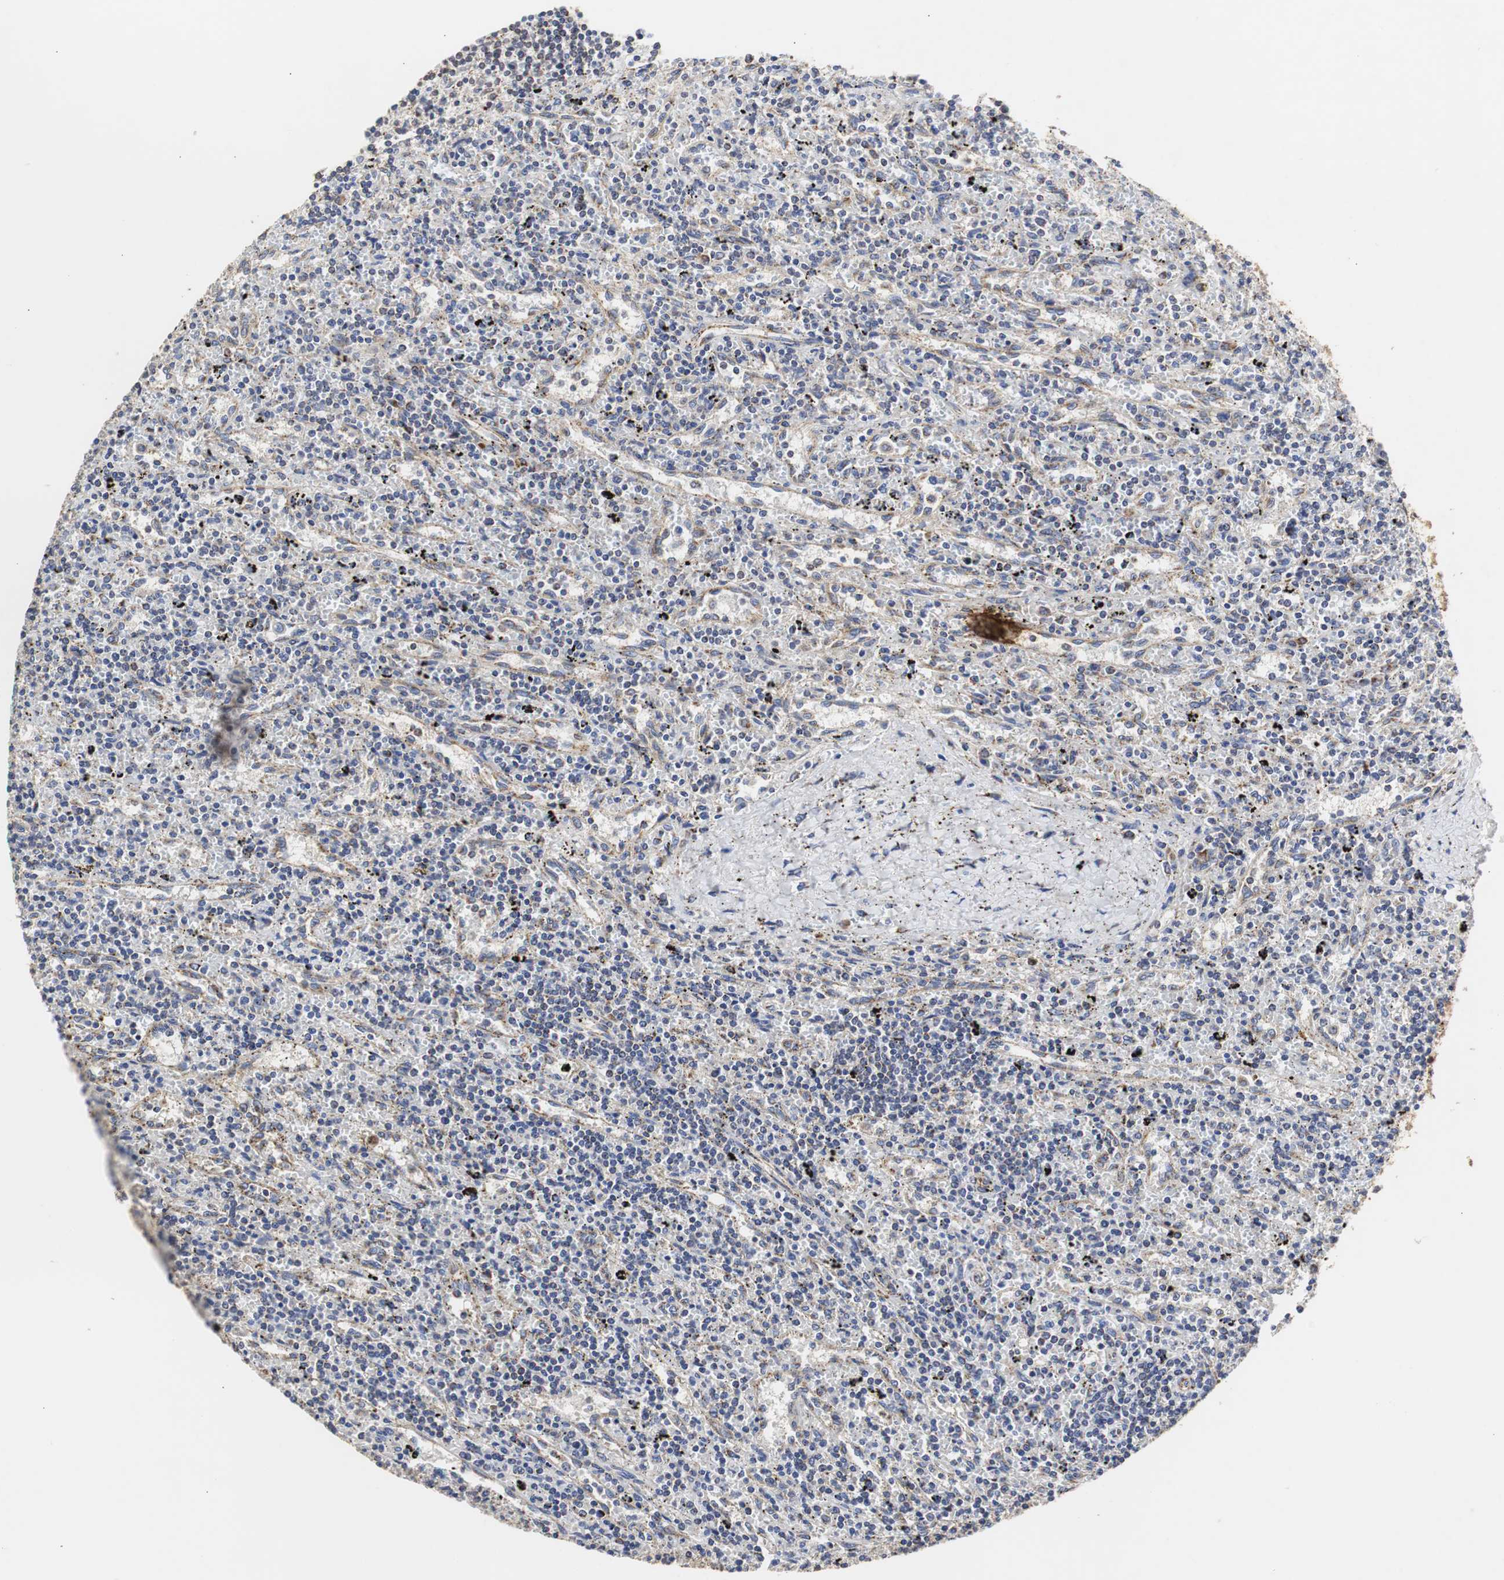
{"staining": {"intensity": "strong", "quantity": "25%-75%", "location": "cytoplasmic/membranous"}, "tissue": "lymphoma", "cell_type": "Tumor cells", "image_type": "cancer", "snomed": [{"axis": "morphology", "description": "Malignant lymphoma, non-Hodgkin's type, Low grade"}, {"axis": "topography", "description": "Spleen"}], "caption": "Protein expression analysis of lymphoma displays strong cytoplasmic/membranous expression in about 25%-75% of tumor cells. (DAB IHC, brown staining for protein, blue staining for nuclei).", "gene": "HSD17B10", "patient": {"sex": "male", "age": 76}}